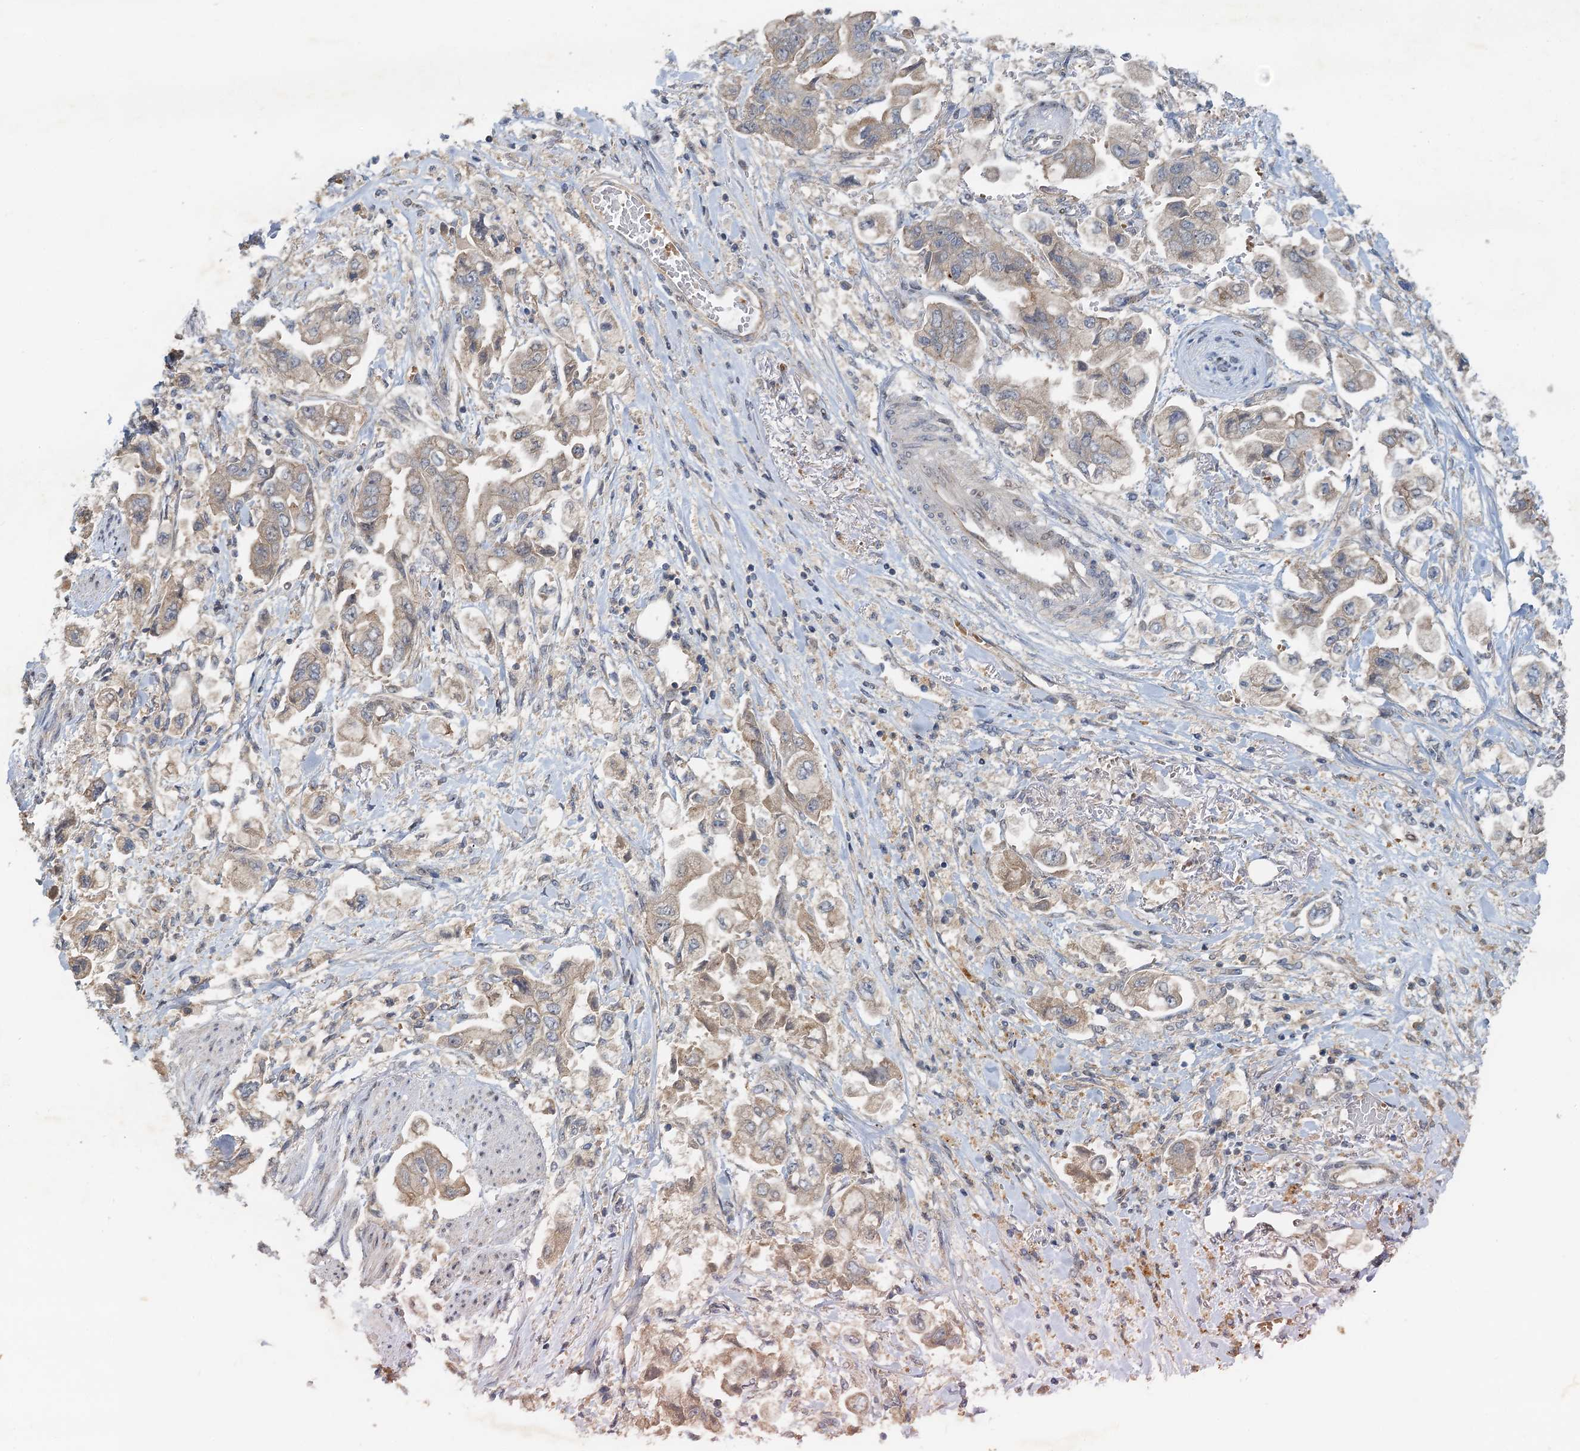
{"staining": {"intensity": "negative", "quantity": "none", "location": "none"}, "tissue": "stomach cancer", "cell_type": "Tumor cells", "image_type": "cancer", "snomed": [{"axis": "morphology", "description": "Adenocarcinoma, NOS"}, {"axis": "topography", "description": "Stomach"}], "caption": "High power microscopy histopathology image of an immunohistochemistry (IHC) micrograph of adenocarcinoma (stomach), revealing no significant staining in tumor cells.", "gene": "CEP68", "patient": {"sex": "male", "age": 62}}